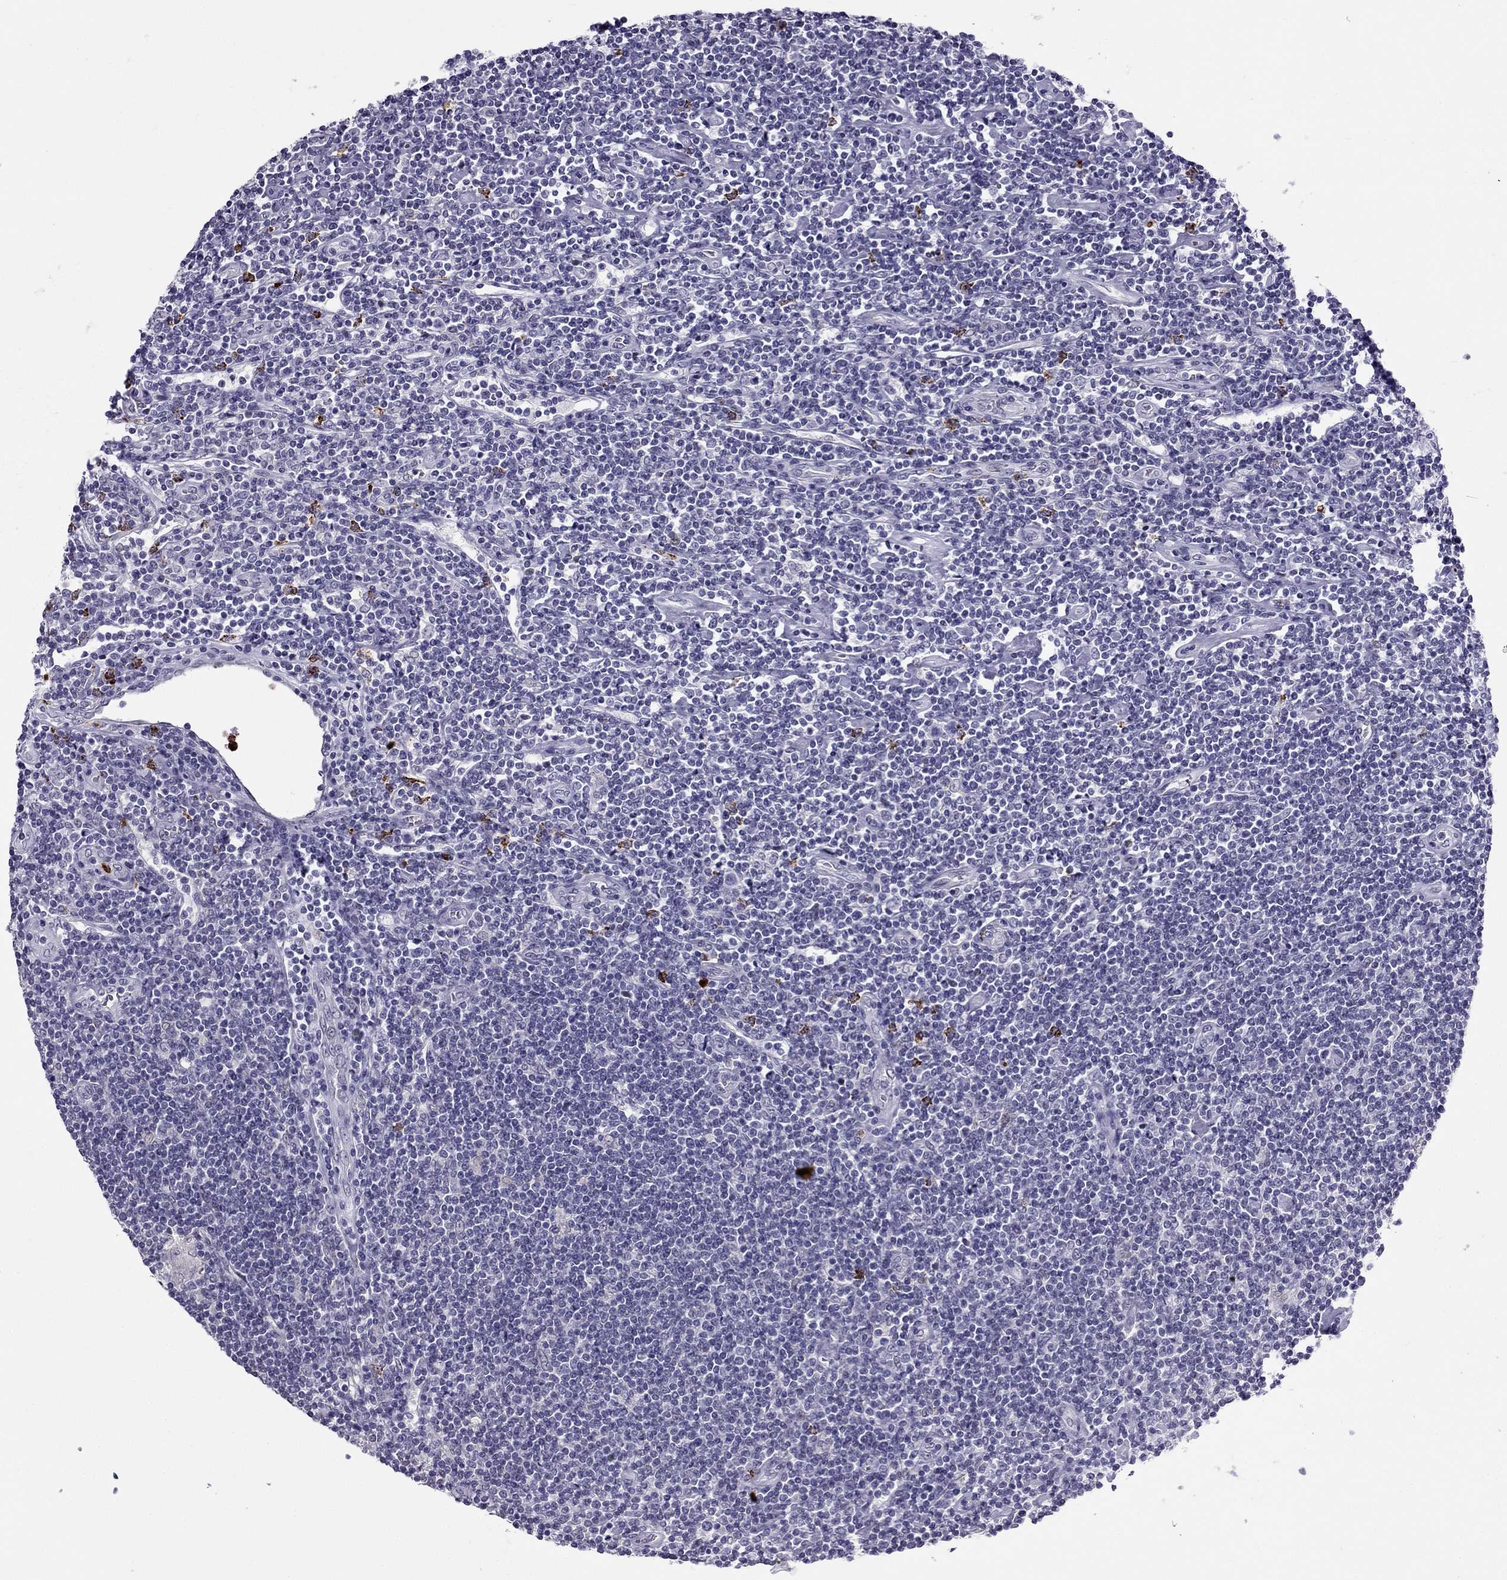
{"staining": {"intensity": "negative", "quantity": "none", "location": "none"}, "tissue": "lymphoma", "cell_type": "Tumor cells", "image_type": "cancer", "snomed": [{"axis": "morphology", "description": "Hodgkin's disease, NOS"}, {"axis": "topography", "description": "Lymph node"}], "caption": "DAB immunohistochemical staining of Hodgkin's disease displays no significant positivity in tumor cells.", "gene": "CCL27", "patient": {"sex": "male", "age": 40}}